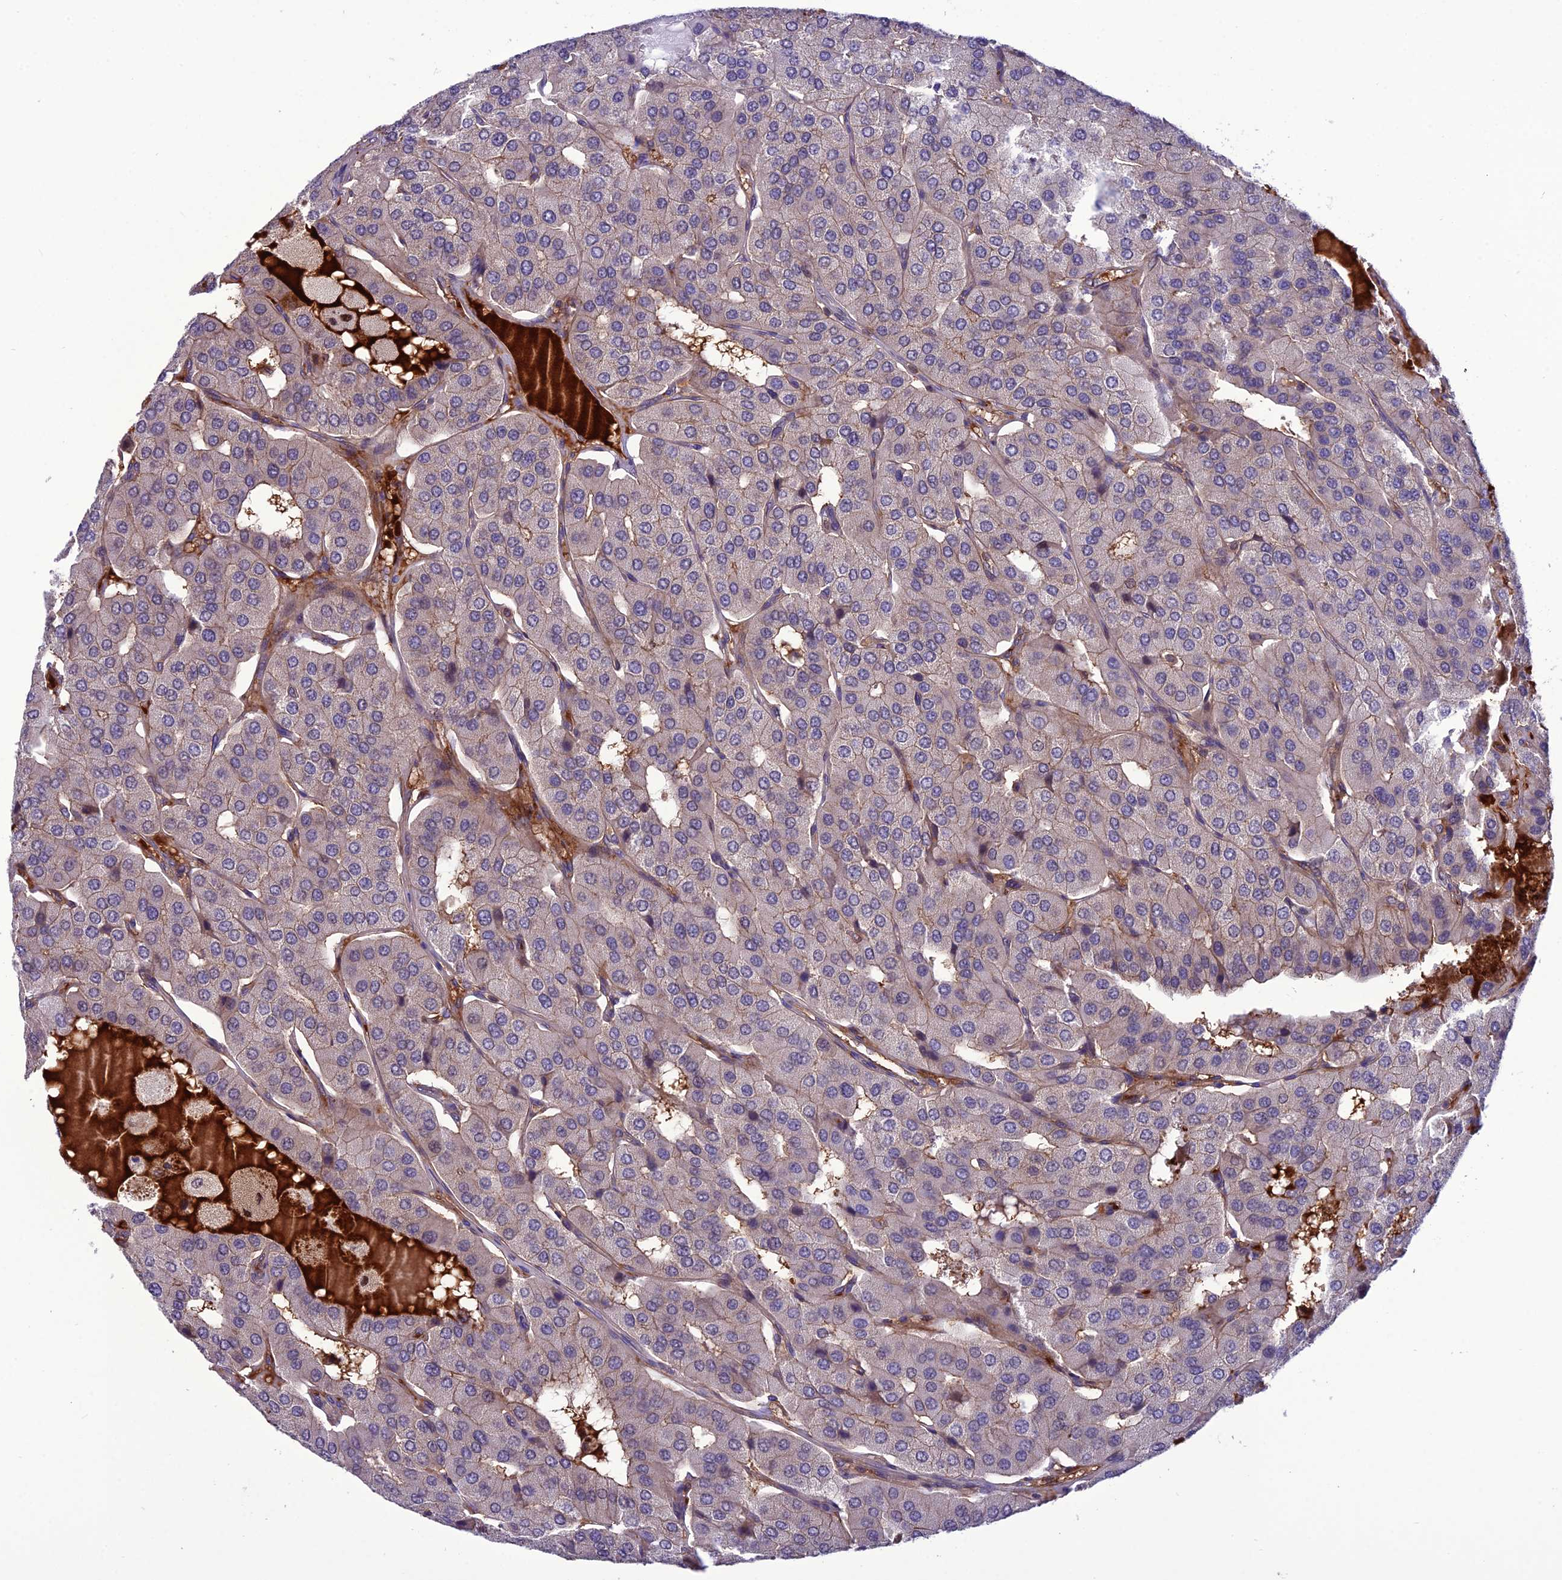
{"staining": {"intensity": "weak", "quantity": "25%-75%", "location": "cytoplasmic/membranous"}, "tissue": "parathyroid gland", "cell_type": "Glandular cells", "image_type": "normal", "snomed": [{"axis": "morphology", "description": "Normal tissue, NOS"}, {"axis": "morphology", "description": "Adenoma, NOS"}, {"axis": "topography", "description": "Parathyroid gland"}], "caption": "A histopathology image showing weak cytoplasmic/membranous staining in about 25%-75% of glandular cells in unremarkable parathyroid gland, as visualized by brown immunohistochemical staining.", "gene": "GDF6", "patient": {"sex": "female", "age": 86}}